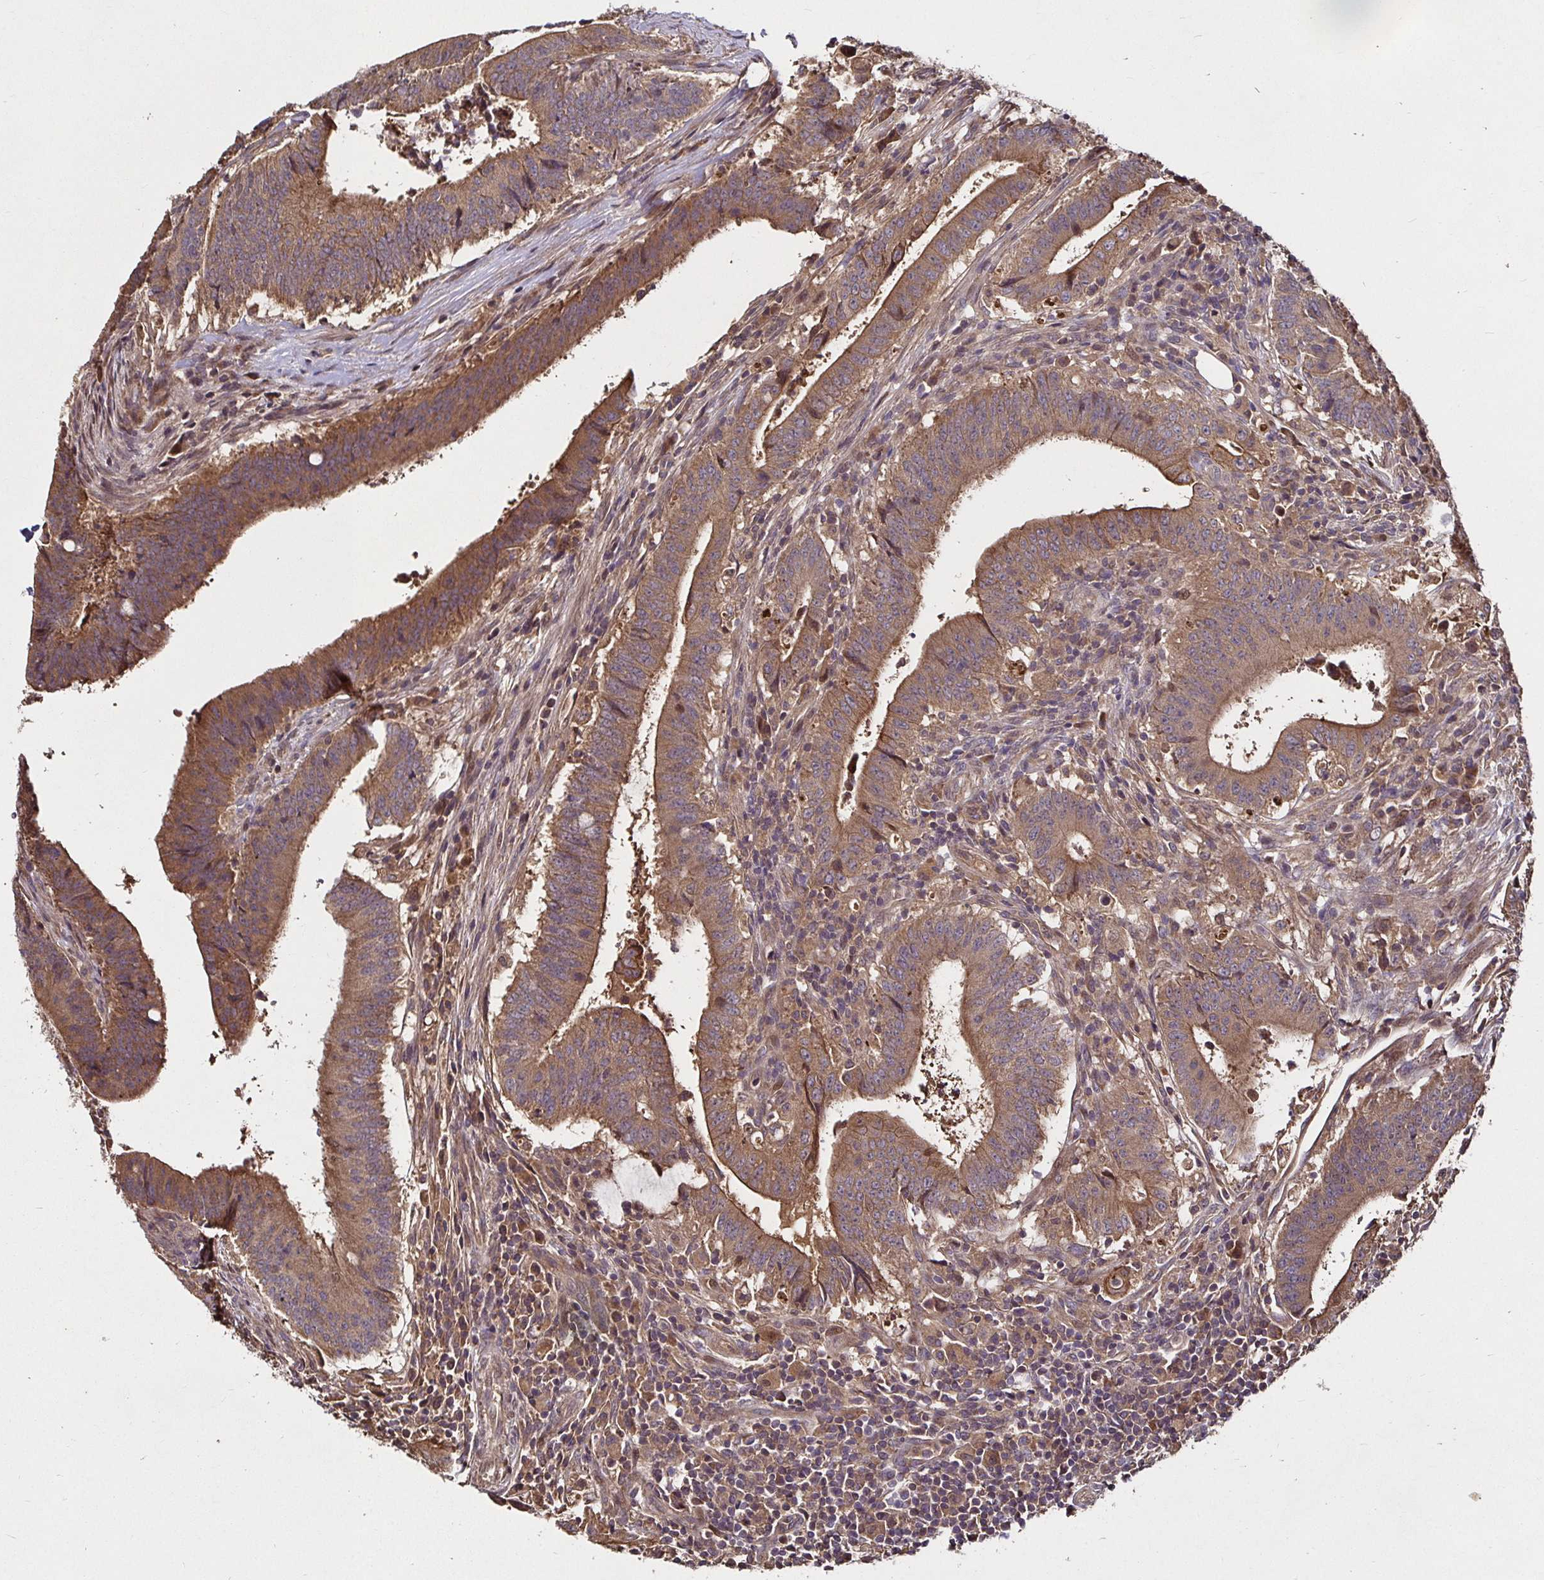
{"staining": {"intensity": "moderate", "quantity": ">75%", "location": "cytoplasmic/membranous"}, "tissue": "colorectal cancer", "cell_type": "Tumor cells", "image_type": "cancer", "snomed": [{"axis": "morphology", "description": "Adenocarcinoma, NOS"}, {"axis": "topography", "description": "Colon"}], "caption": "Colorectal cancer tissue reveals moderate cytoplasmic/membranous staining in about >75% of tumor cells, visualized by immunohistochemistry. (brown staining indicates protein expression, while blue staining denotes nuclei).", "gene": "SMYD3", "patient": {"sex": "female", "age": 43}}